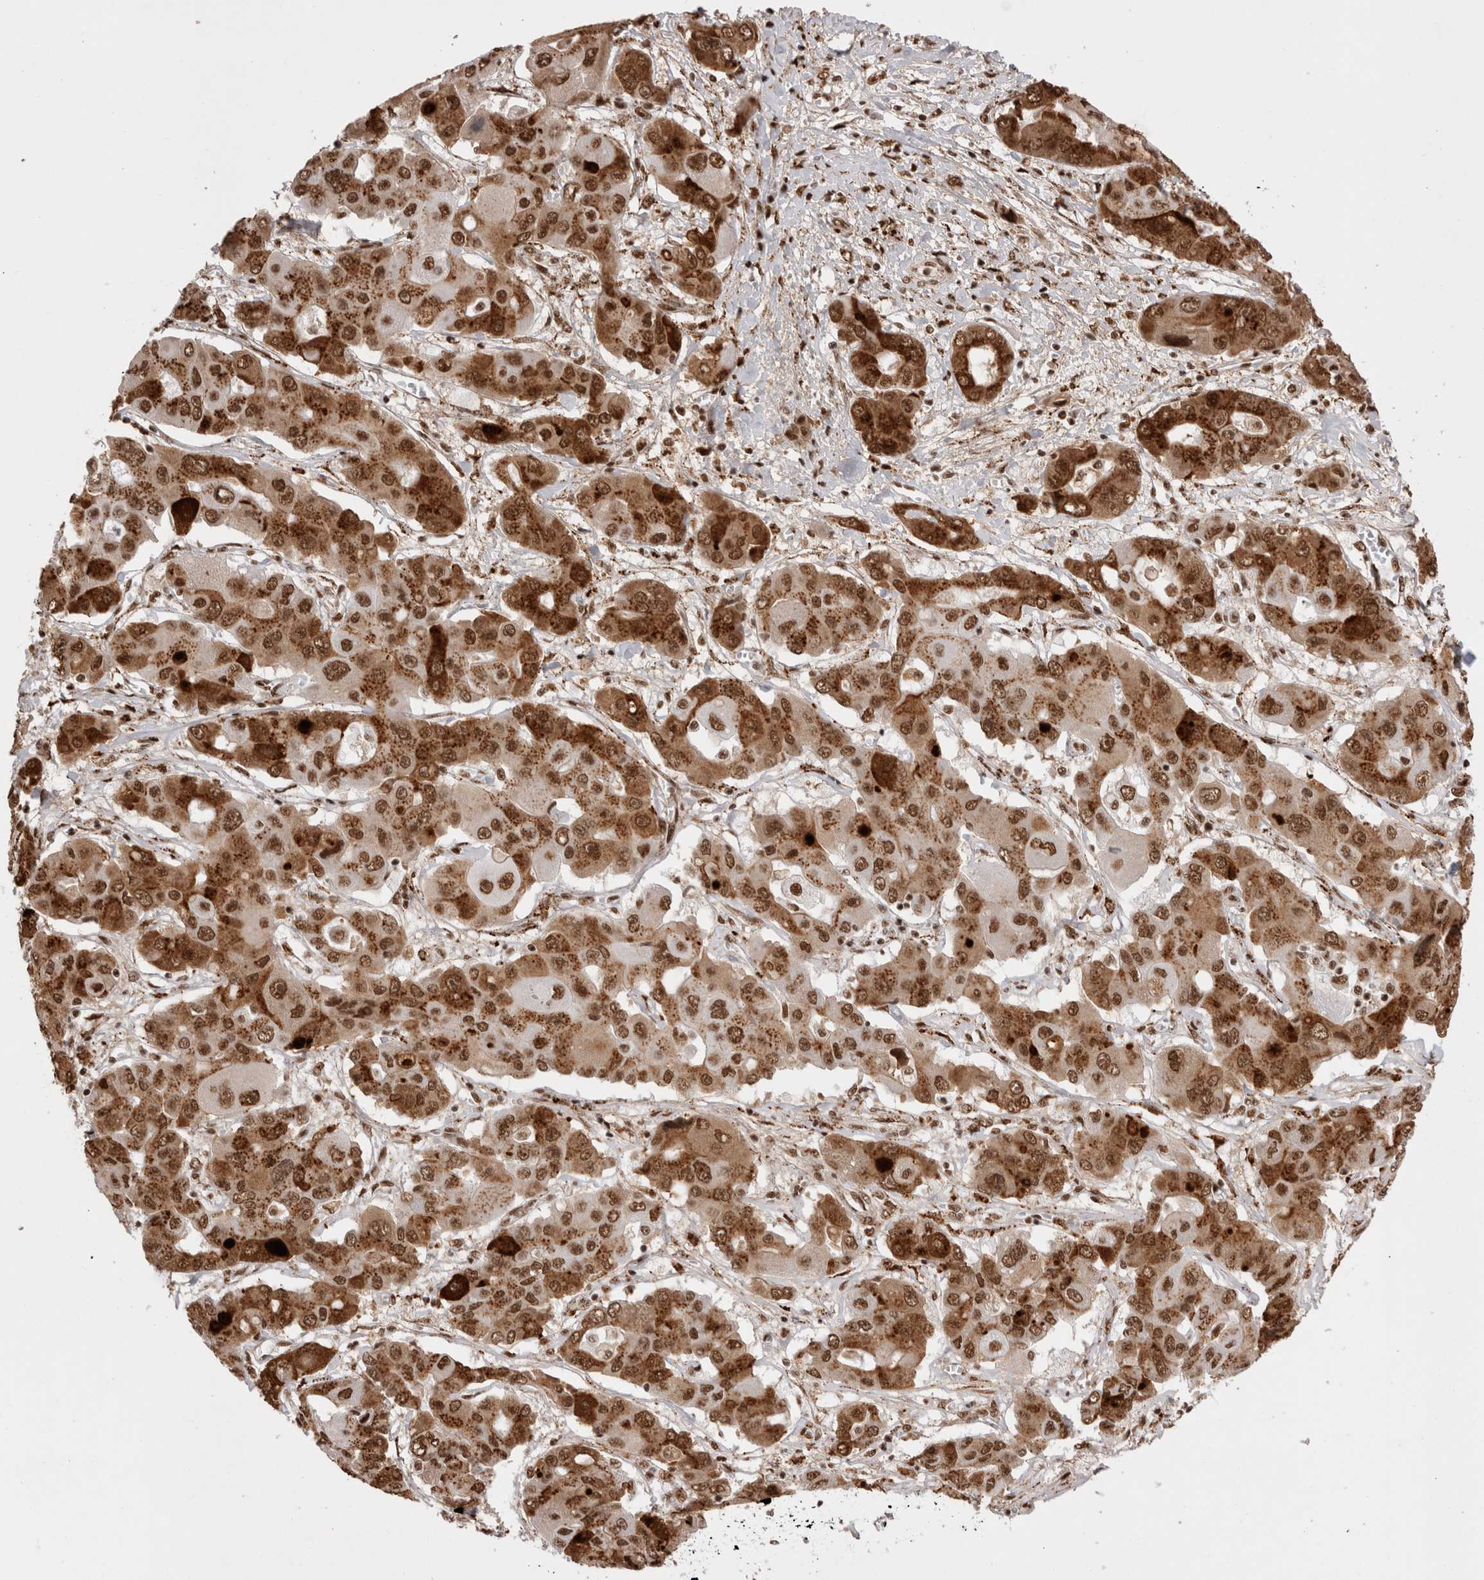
{"staining": {"intensity": "moderate", "quantity": ">75%", "location": "cytoplasmic/membranous,nuclear"}, "tissue": "liver cancer", "cell_type": "Tumor cells", "image_type": "cancer", "snomed": [{"axis": "morphology", "description": "Cholangiocarcinoma"}, {"axis": "topography", "description": "Liver"}], "caption": "Immunohistochemical staining of human liver cancer (cholangiocarcinoma) demonstrates medium levels of moderate cytoplasmic/membranous and nuclear protein expression in about >75% of tumor cells.", "gene": "EYA2", "patient": {"sex": "male", "age": 67}}